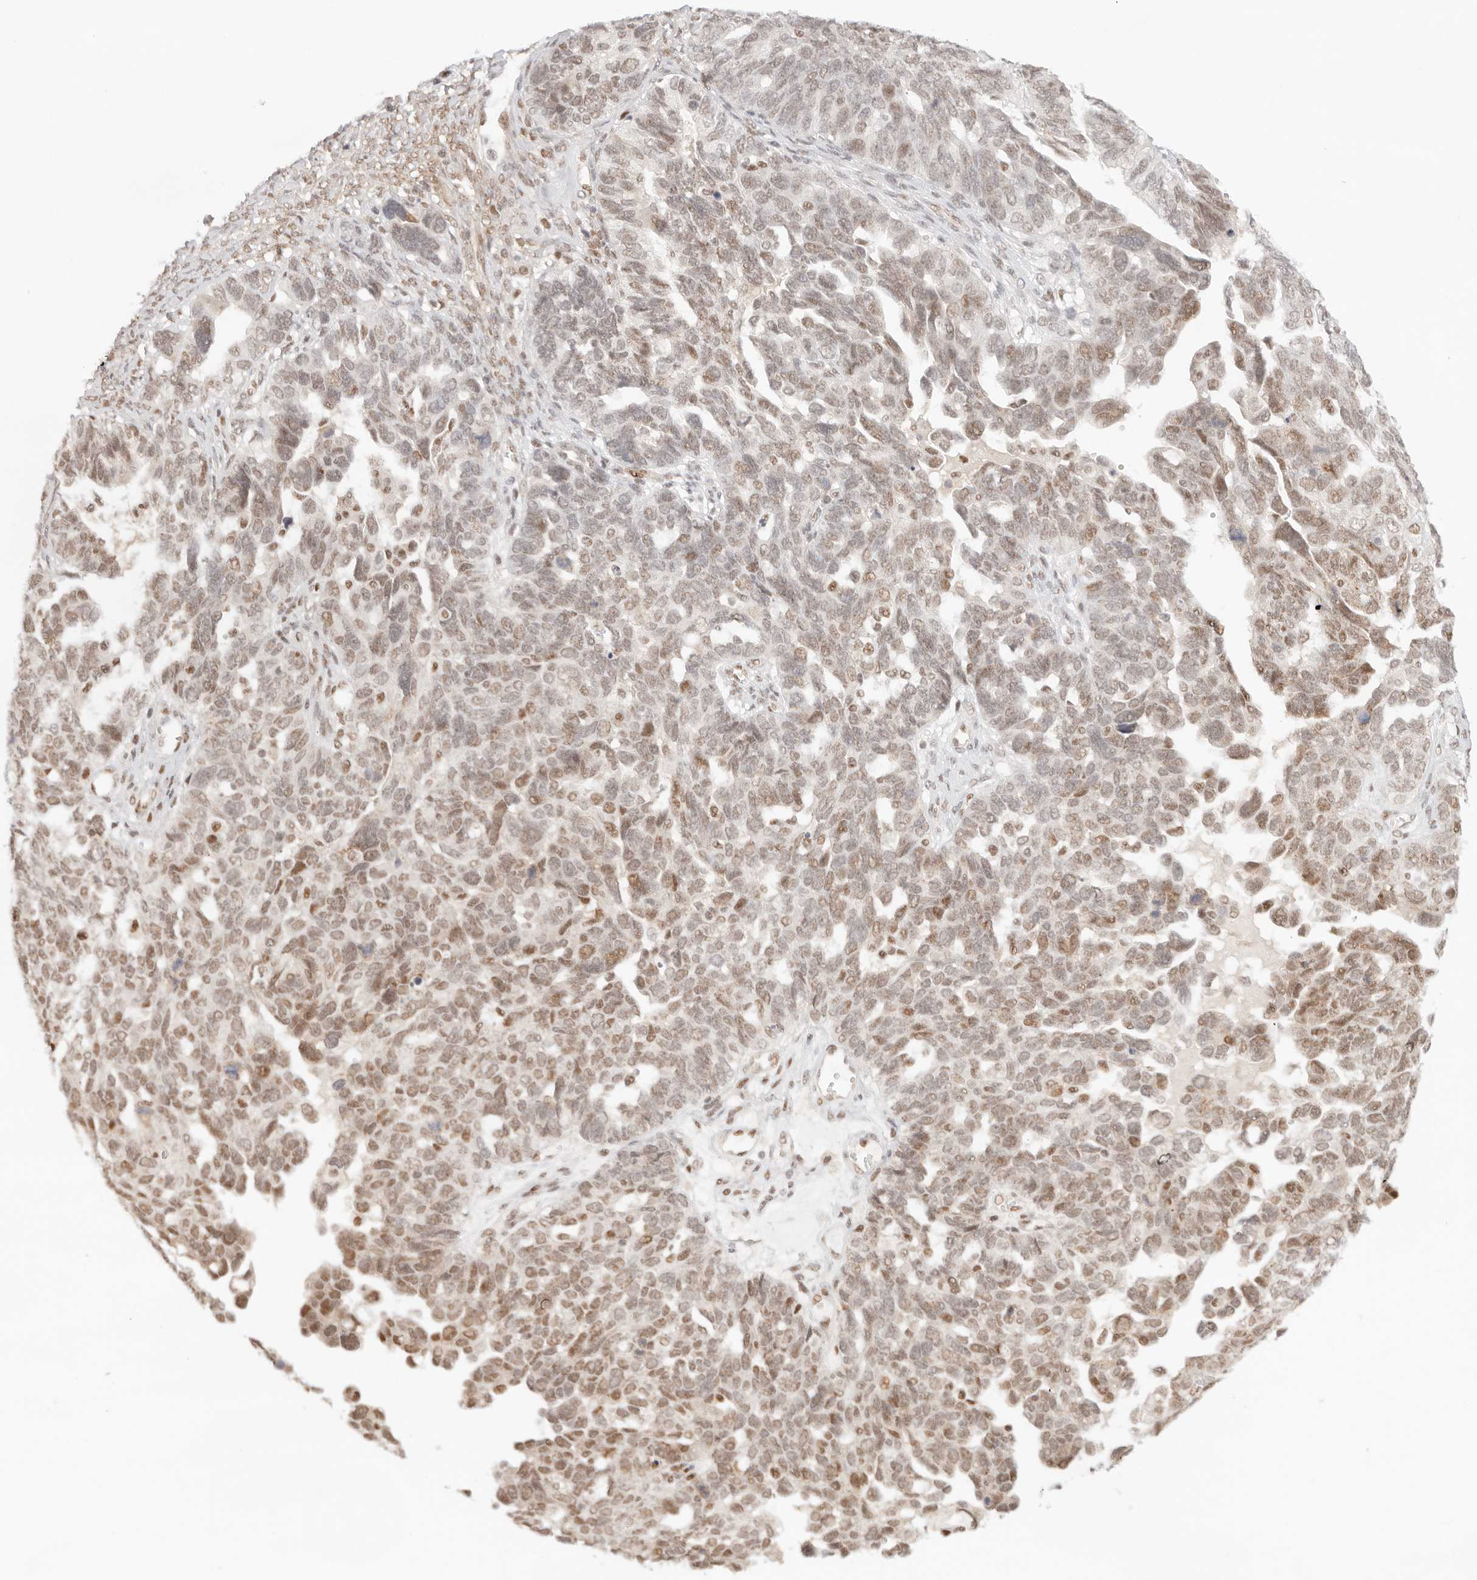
{"staining": {"intensity": "moderate", "quantity": ">75%", "location": "nuclear"}, "tissue": "ovarian cancer", "cell_type": "Tumor cells", "image_type": "cancer", "snomed": [{"axis": "morphology", "description": "Cystadenocarcinoma, serous, NOS"}, {"axis": "topography", "description": "Ovary"}], "caption": "There is medium levels of moderate nuclear positivity in tumor cells of ovarian cancer, as demonstrated by immunohistochemical staining (brown color).", "gene": "GTF2E2", "patient": {"sex": "female", "age": 79}}